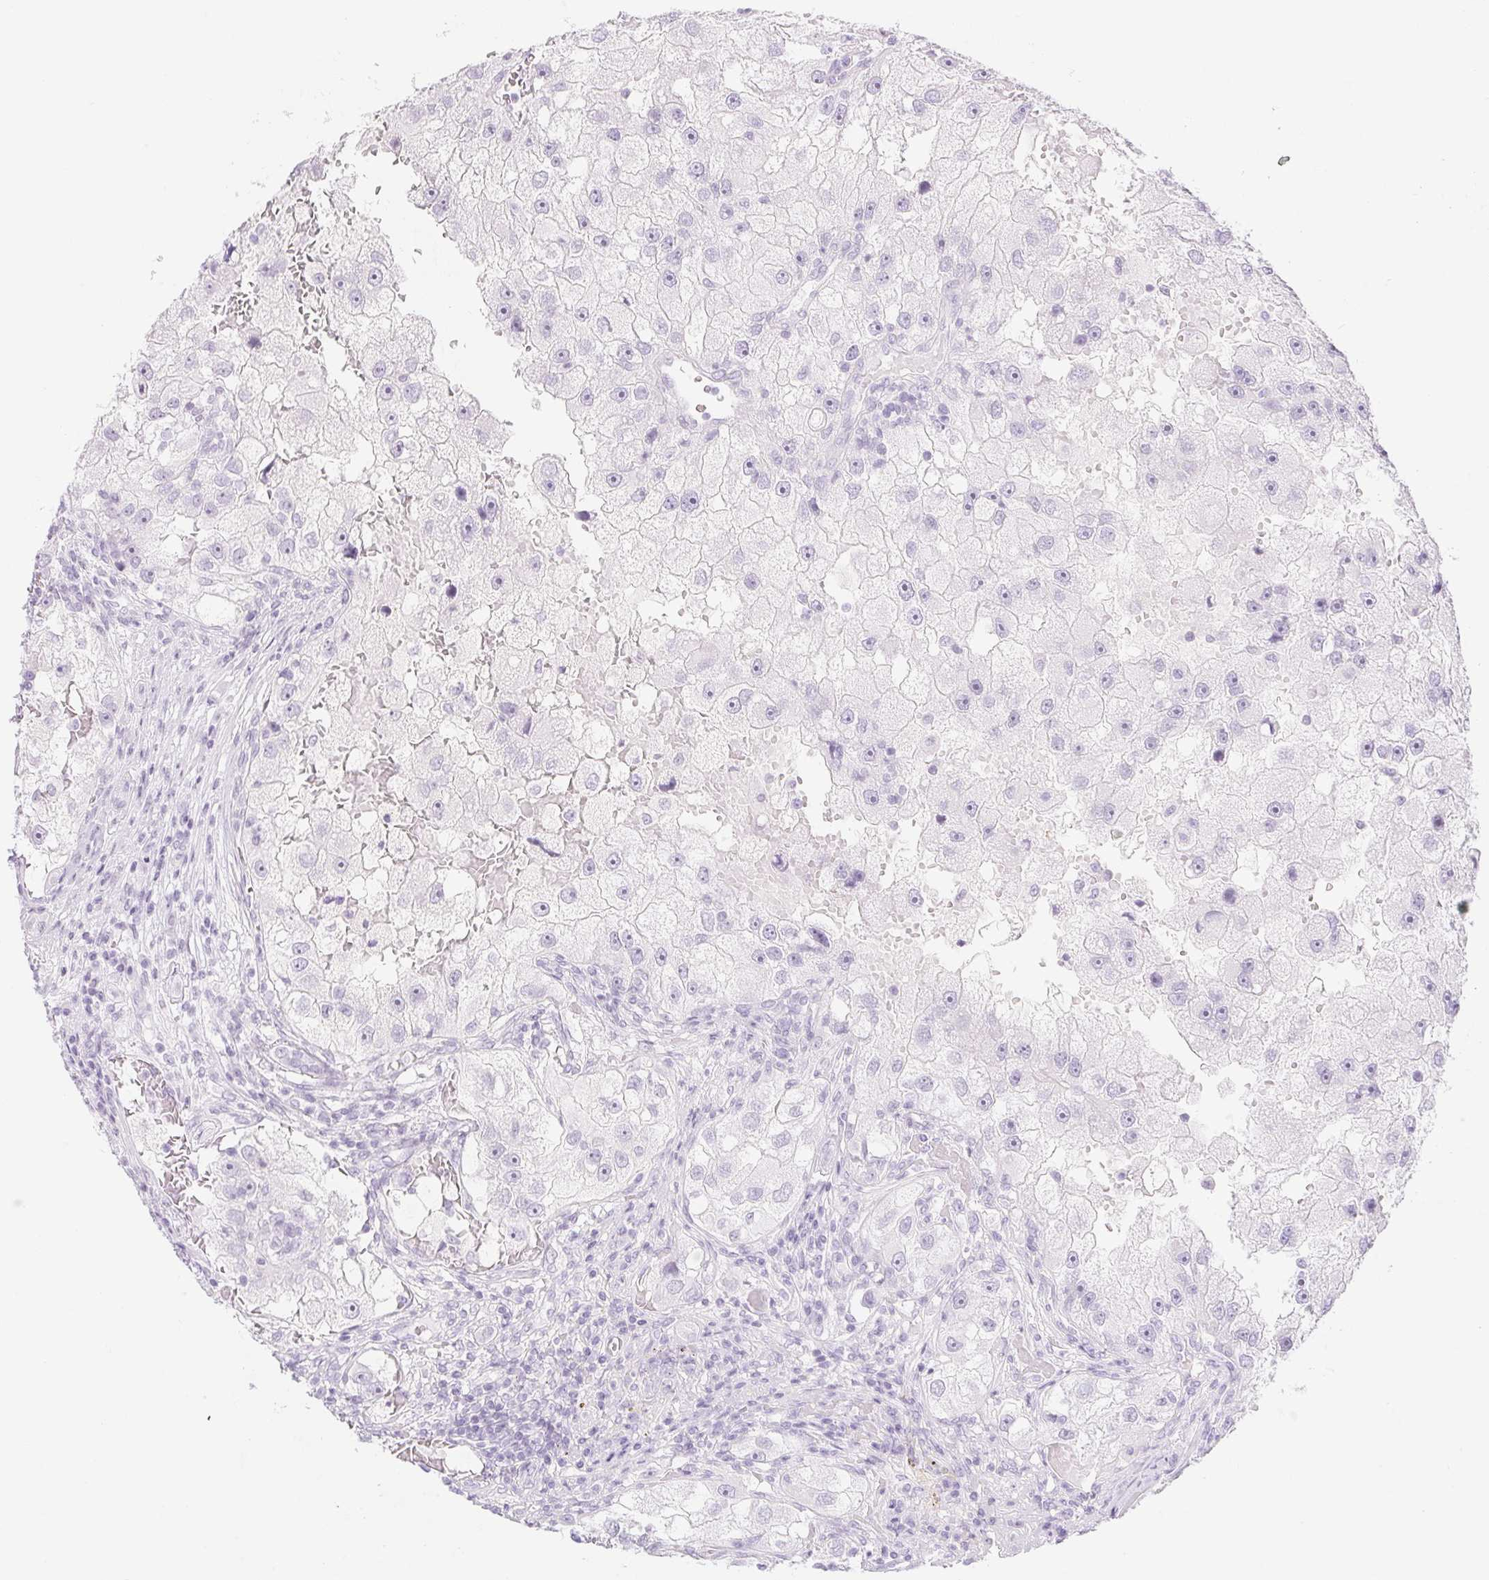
{"staining": {"intensity": "negative", "quantity": "none", "location": "none"}, "tissue": "renal cancer", "cell_type": "Tumor cells", "image_type": "cancer", "snomed": [{"axis": "morphology", "description": "Adenocarcinoma, NOS"}, {"axis": "topography", "description": "Kidney"}], "caption": "Protein analysis of renal cancer exhibits no significant staining in tumor cells.", "gene": "SPRR3", "patient": {"sex": "male", "age": 63}}